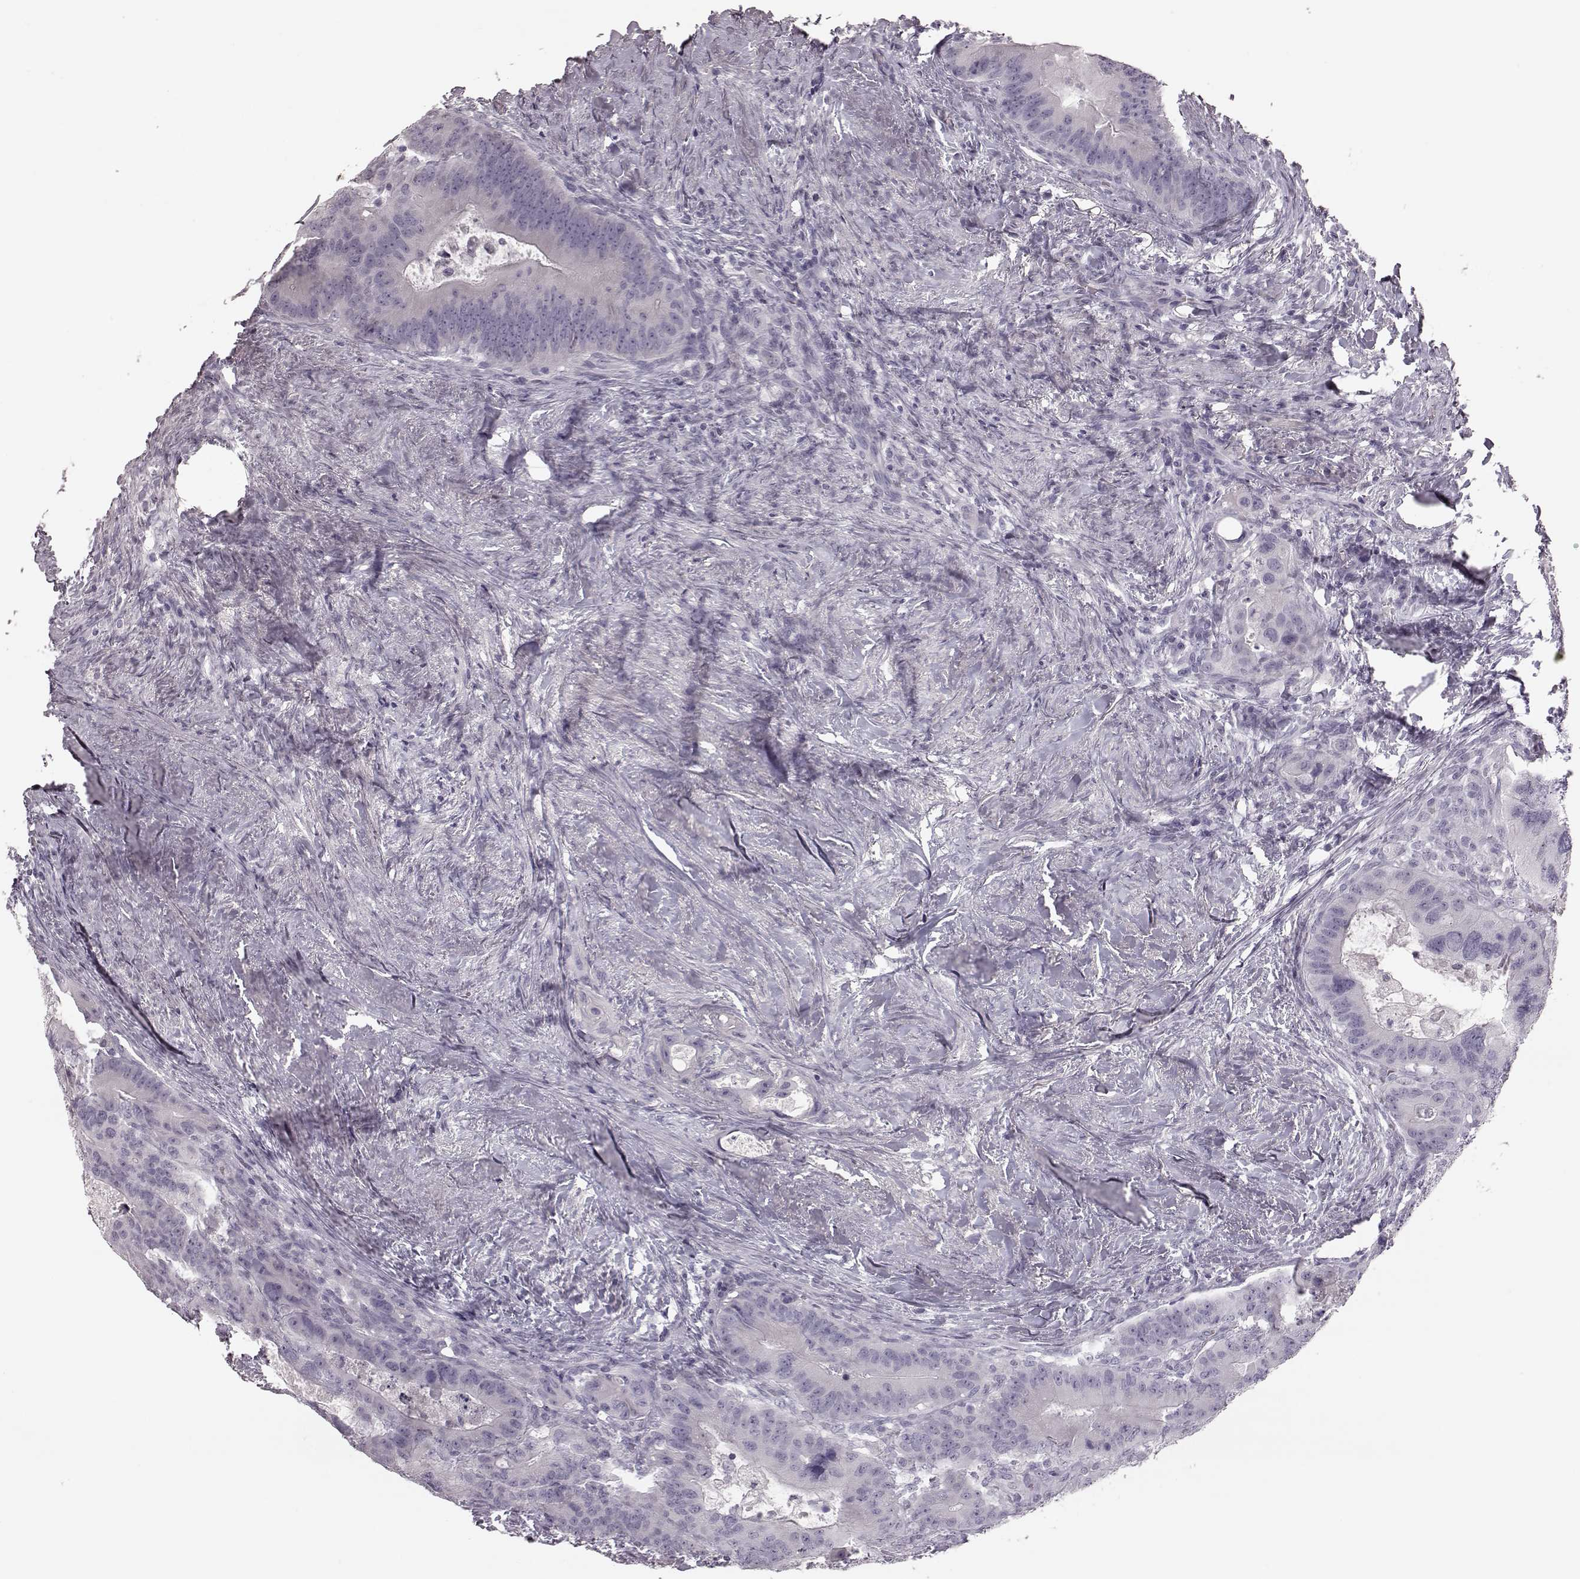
{"staining": {"intensity": "negative", "quantity": "none", "location": "none"}, "tissue": "colorectal cancer", "cell_type": "Tumor cells", "image_type": "cancer", "snomed": [{"axis": "morphology", "description": "Adenocarcinoma, NOS"}, {"axis": "topography", "description": "Rectum"}], "caption": "This is a photomicrograph of immunohistochemistry staining of colorectal cancer (adenocarcinoma), which shows no staining in tumor cells.", "gene": "ZNF433", "patient": {"sex": "male", "age": 64}}